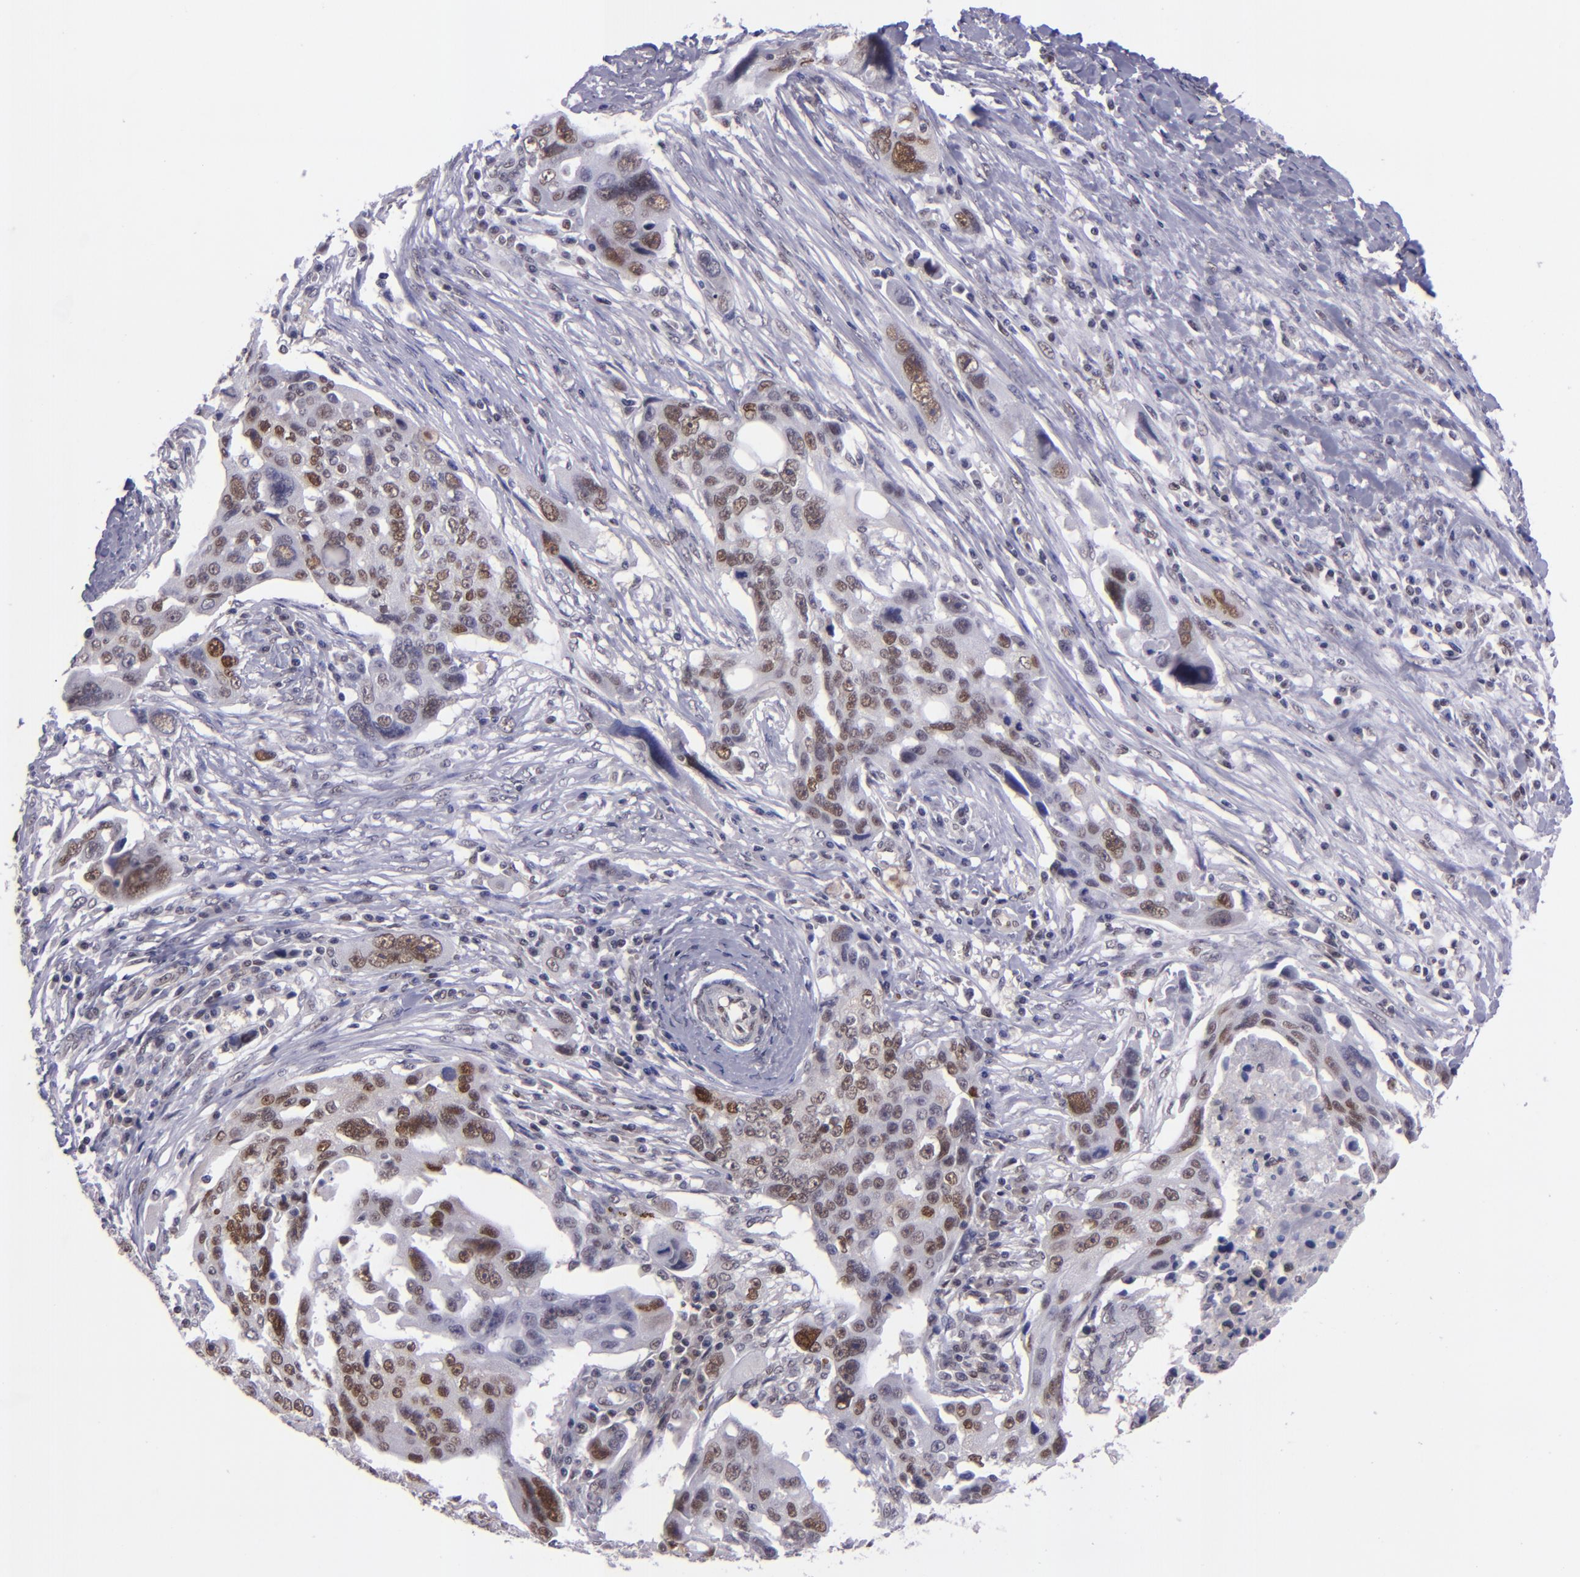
{"staining": {"intensity": "moderate", "quantity": "25%-75%", "location": "nuclear"}, "tissue": "ovarian cancer", "cell_type": "Tumor cells", "image_type": "cancer", "snomed": [{"axis": "morphology", "description": "Carcinoma, endometroid"}, {"axis": "topography", "description": "Ovary"}], "caption": "A photomicrograph showing moderate nuclear positivity in about 25%-75% of tumor cells in endometroid carcinoma (ovarian), as visualized by brown immunohistochemical staining.", "gene": "BAG1", "patient": {"sex": "female", "age": 75}}